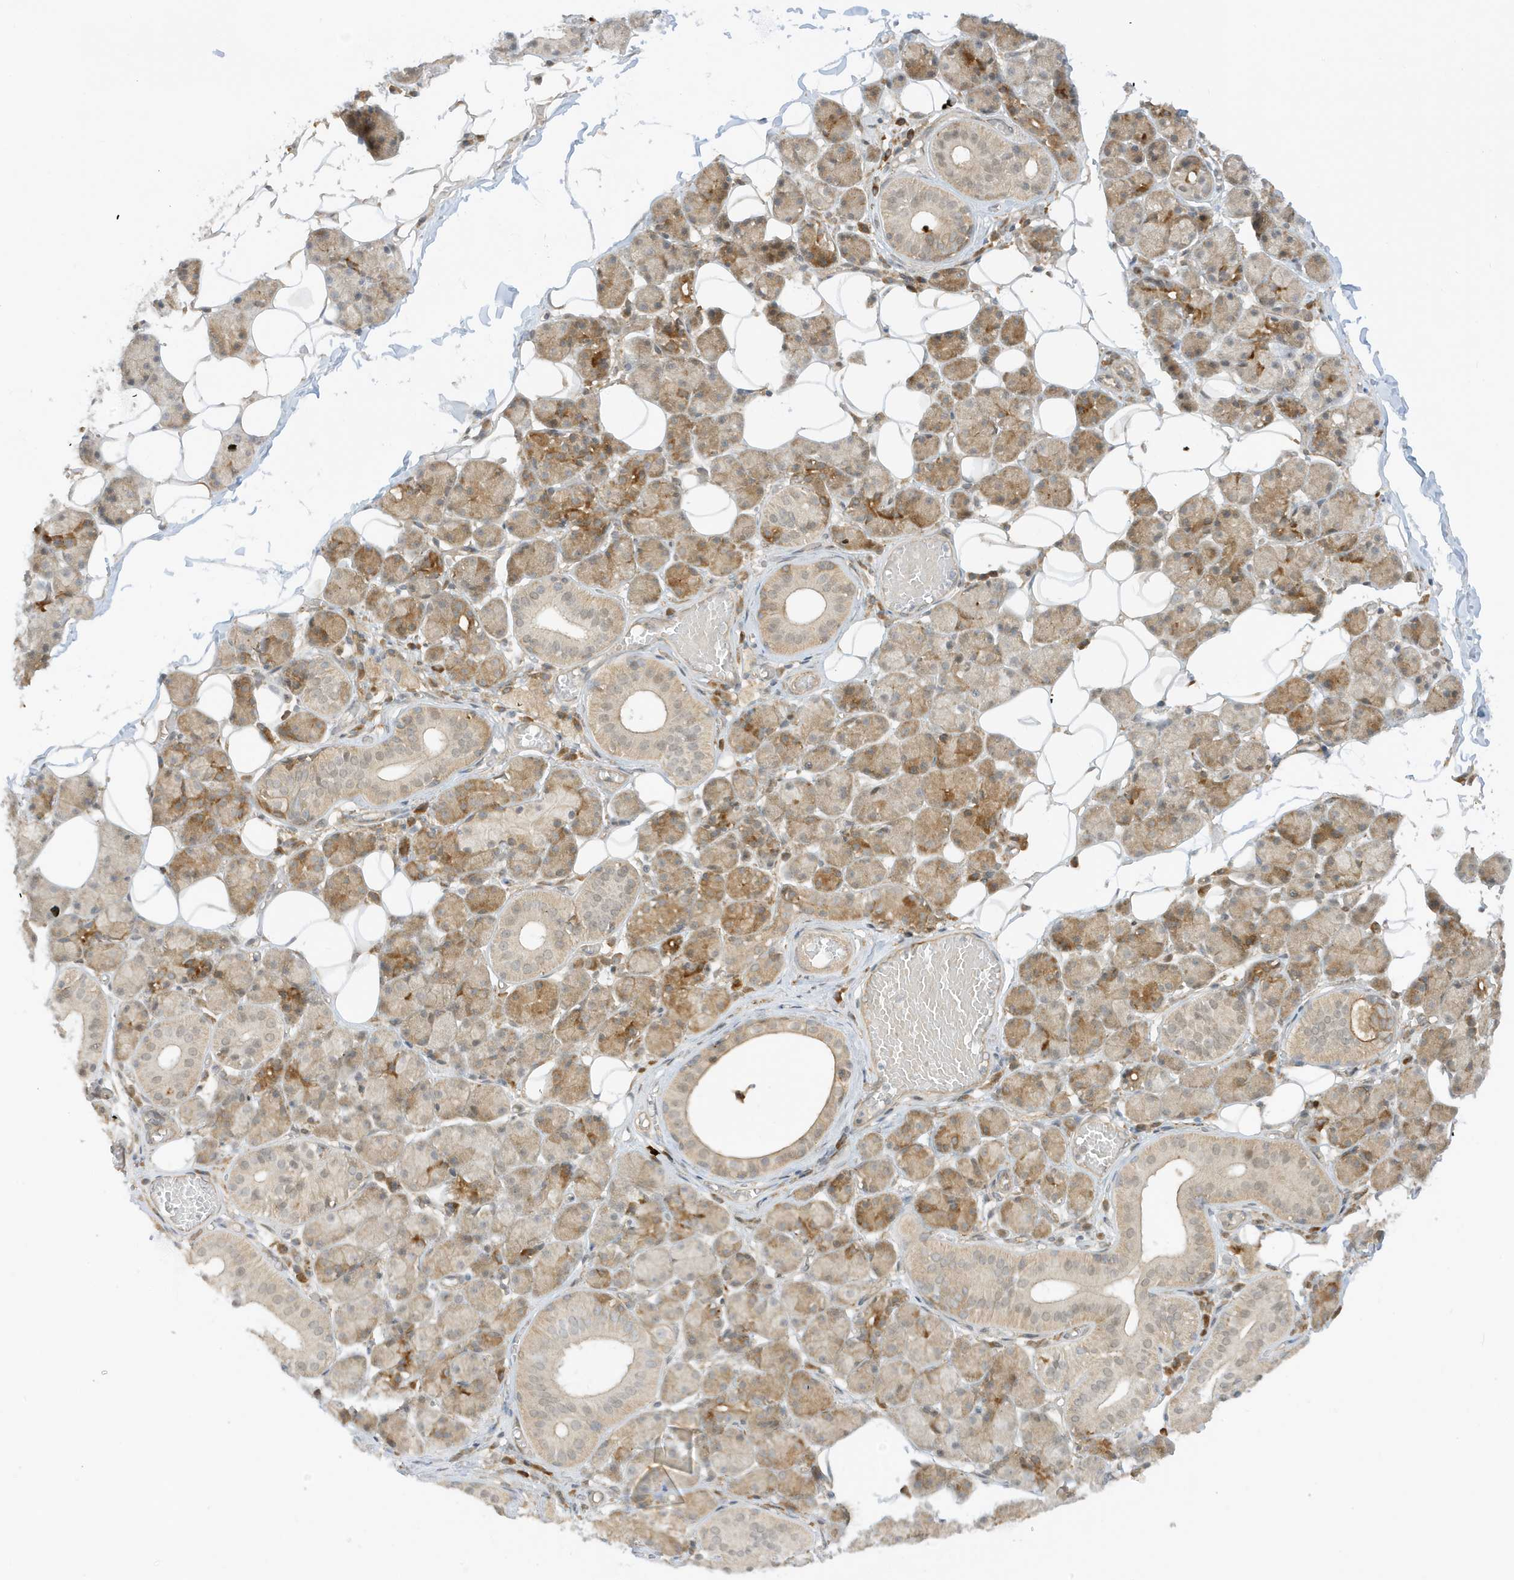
{"staining": {"intensity": "moderate", "quantity": ">75%", "location": "cytoplasmic/membranous"}, "tissue": "salivary gland", "cell_type": "Glandular cells", "image_type": "normal", "snomed": [{"axis": "morphology", "description": "Normal tissue, NOS"}, {"axis": "topography", "description": "Salivary gland"}], "caption": "Human salivary gland stained with a brown dye demonstrates moderate cytoplasmic/membranous positive positivity in approximately >75% of glandular cells.", "gene": "SCARF2", "patient": {"sex": "female", "age": 33}}